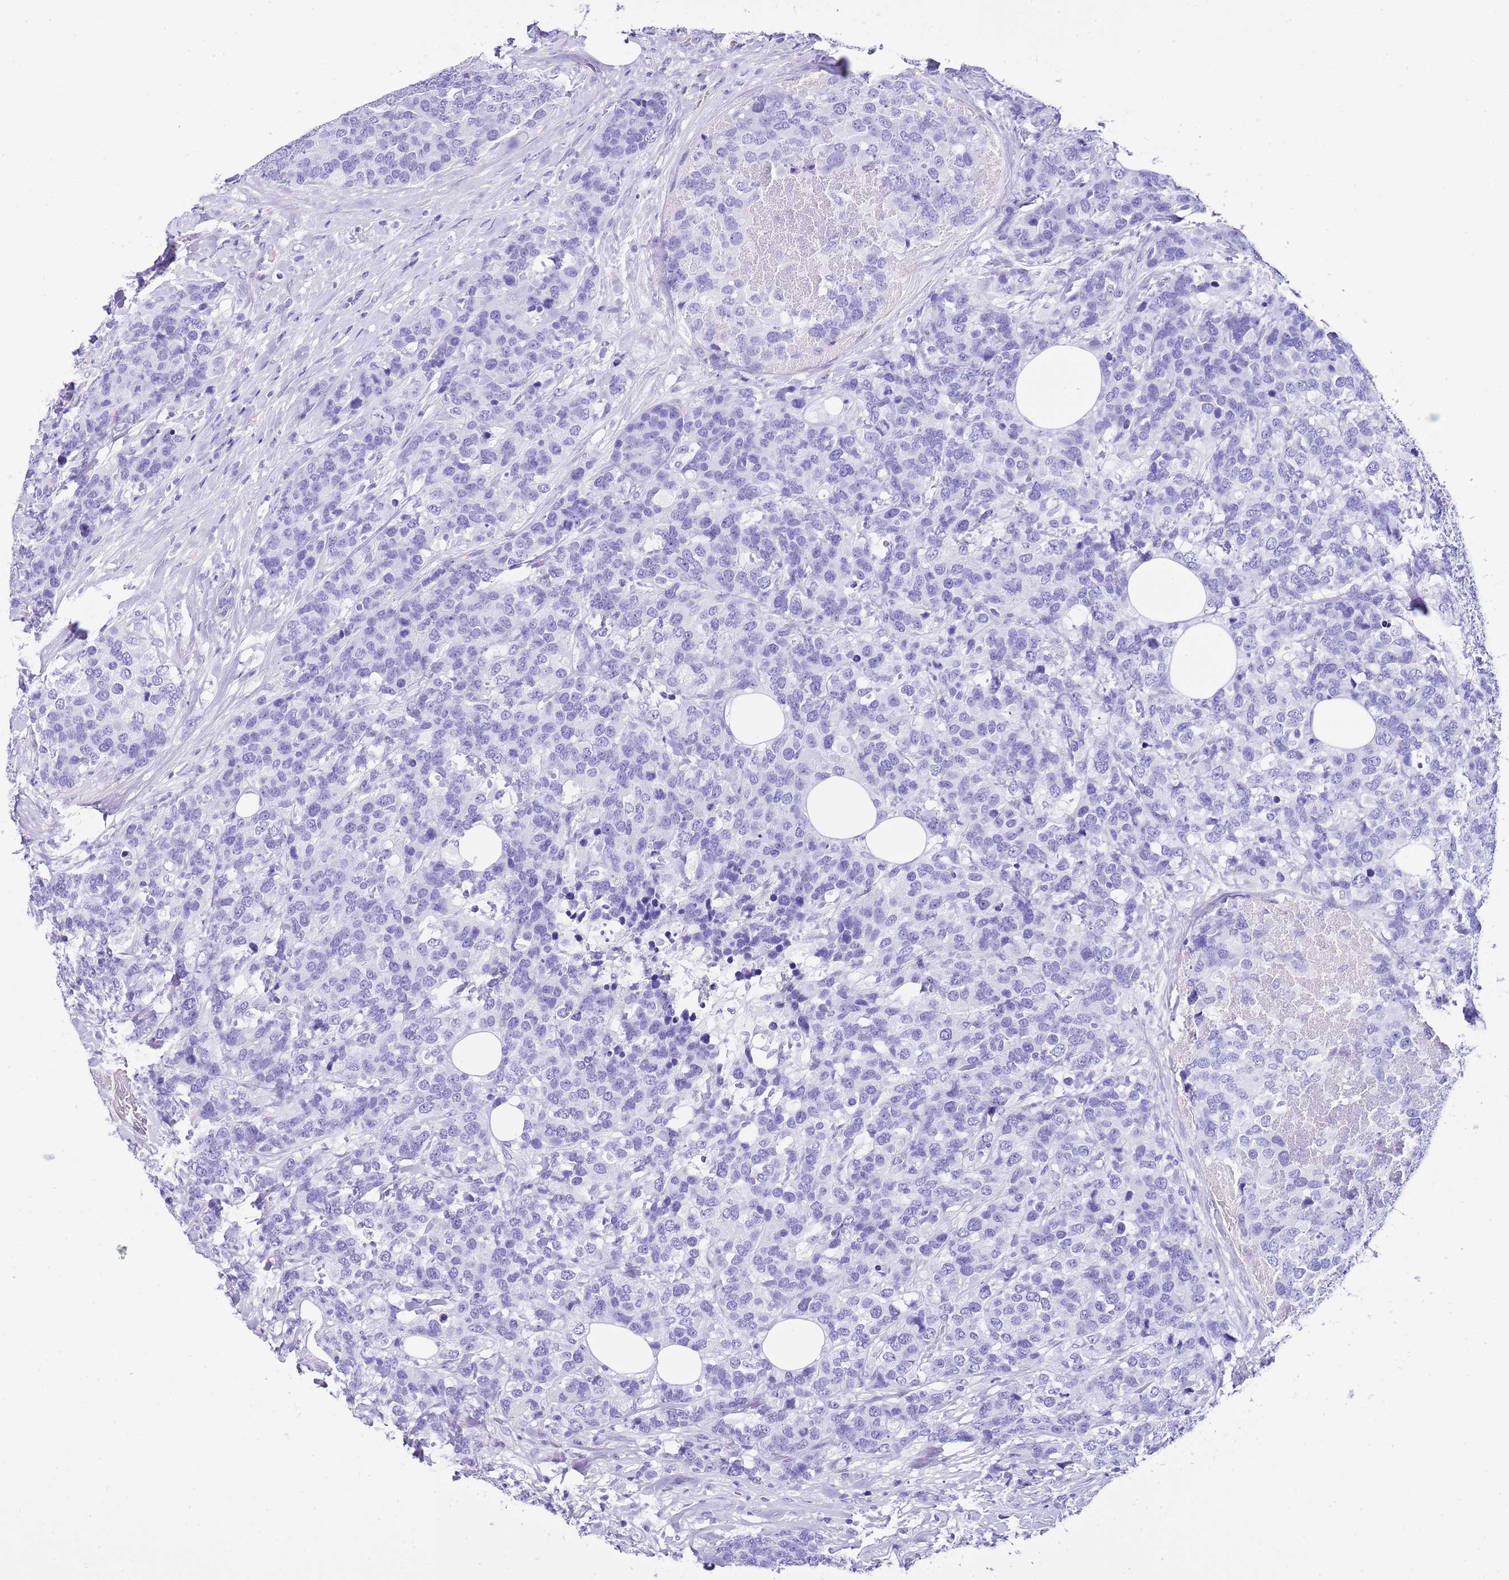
{"staining": {"intensity": "negative", "quantity": "none", "location": "none"}, "tissue": "breast cancer", "cell_type": "Tumor cells", "image_type": "cancer", "snomed": [{"axis": "morphology", "description": "Lobular carcinoma"}, {"axis": "topography", "description": "Breast"}], "caption": "This is an immunohistochemistry histopathology image of lobular carcinoma (breast). There is no positivity in tumor cells.", "gene": "KCNC1", "patient": {"sex": "female", "age": 59}}